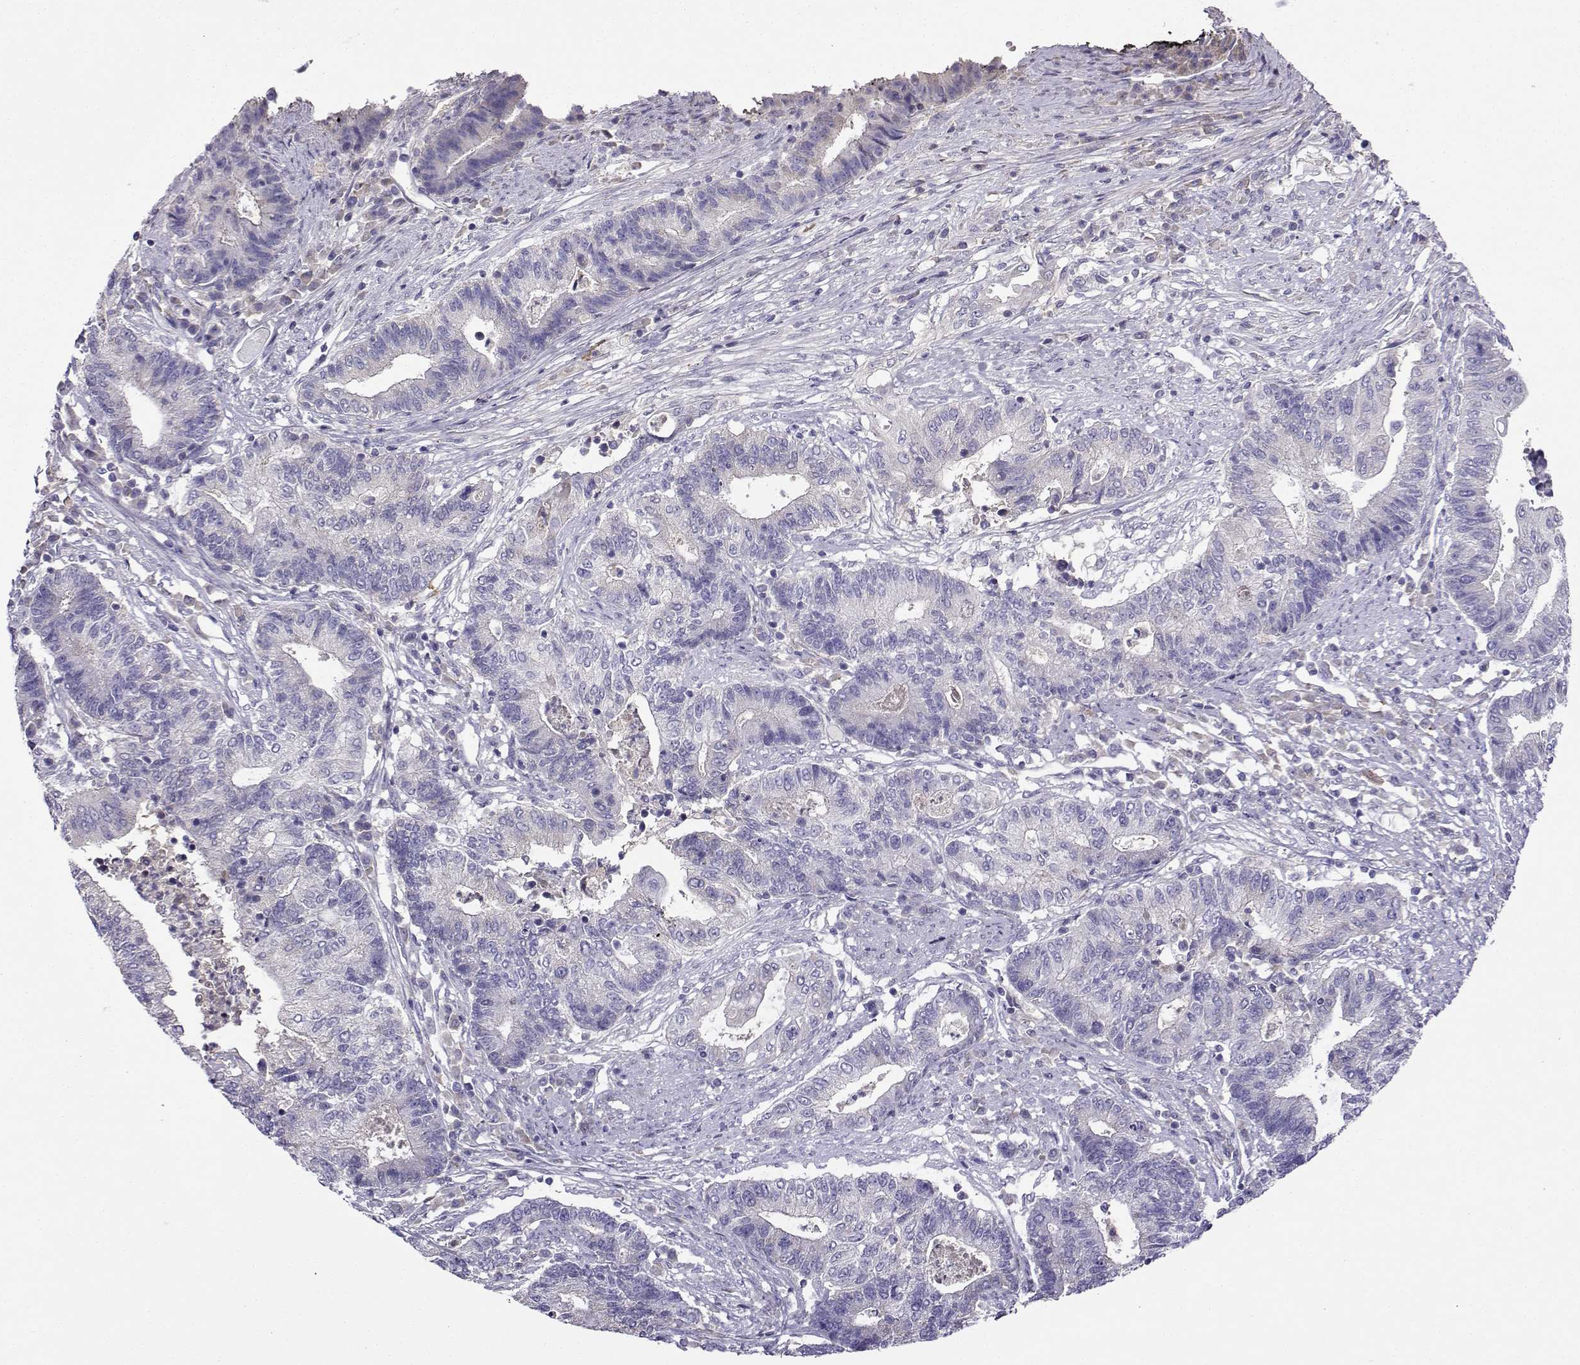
{"staining": {"intensity": "negative", "quantity": "none", "location": "none"}, "tissue": "endometrial cancer", "cell_type": "Tumor cells", "image_type": "cancer", "snomed": [{"axis": "morphology", "description": "Adenocarcinoma, NOS"}, {"axis": "topography", "description": "Uterus"}, {"axis": "topography", "description": "Endometrium"}], "caption": "DAB immunohistochemical staining of human endometrial cancer (adenocarcinoma) exhibits no significant positivity in tumor cells.", "gene": "LINGO1", "patient": {"sex": "female", "age": 54}}